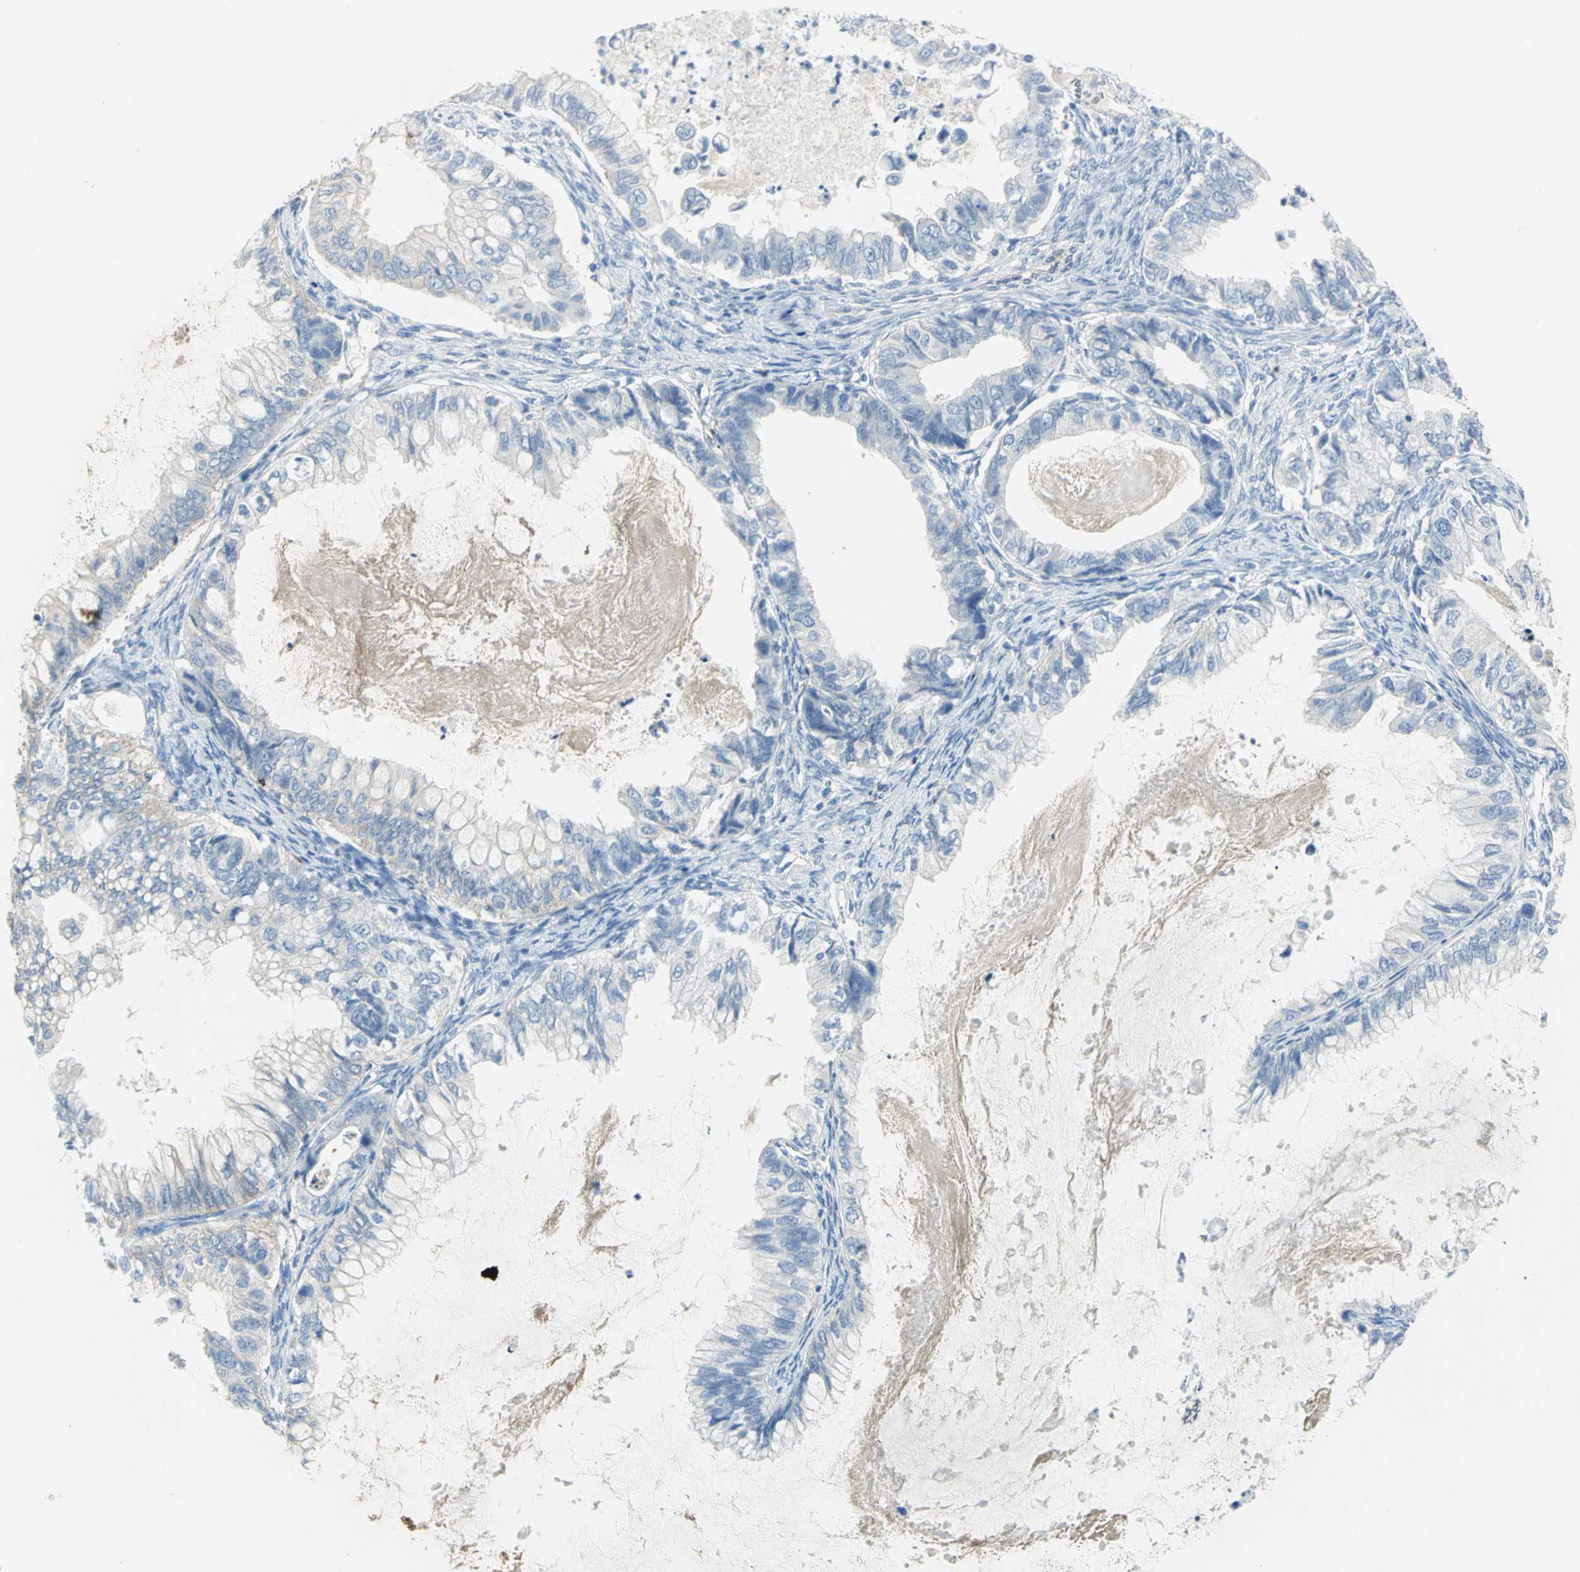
{"staining": {"intensity": "moderate", "quantity": "<25%", "location": "cytoplasmic/membranous"}, "tissue": "ovarian cancer", "cell_type": "Tumor cells", "image_type": "cancer", "snomed": [{"axis": "morphology", "description": "Cystadenocarcinoma, mucinous, NOS"}, {"axis": "topography", "description": "Ovary"}], "caption": "The immunohistochemical stain shows moderate cytoplasmic/membranous staining in tumor cells of ovarian cancer tissue.", "gene": "ALOX15", "patient": {"sex": "female", "age": 80}}